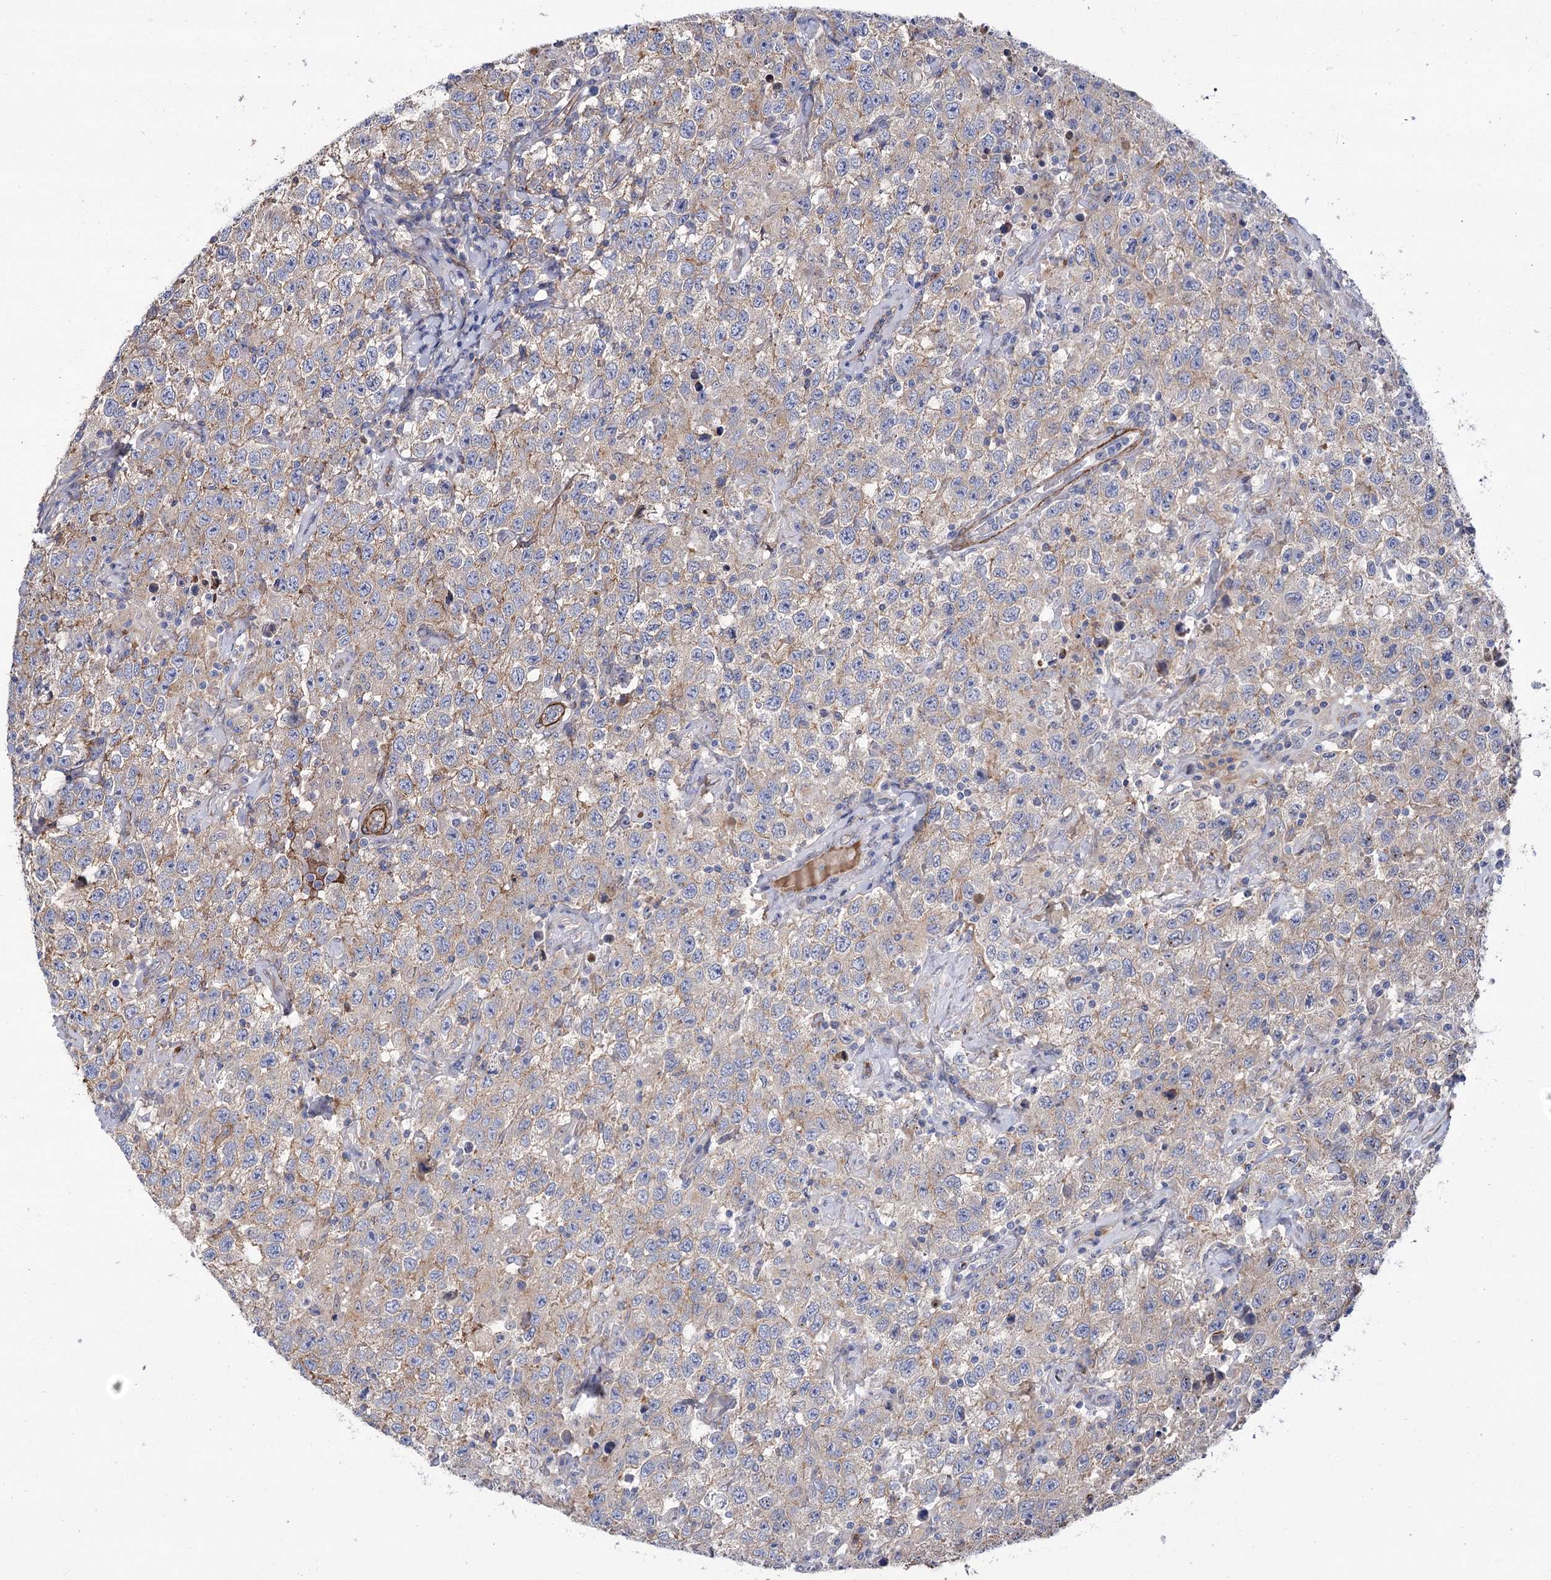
{"staining": {"intensity": "weak", "quantity": "<25%", "location": "cytoplasmic/membranous"}, "tissue": "testis cancer", "cell_type": "Tumor cells", "image_type": "cancer", "snomed": [{"axis": "morphology", "description": "Seminoma, NOS"}, {"axis": "topography", "description": "Testis"}], "caption": "Testis cancer was stained to show a protein in brown. There is no significant staining in tumor cells.", "gene": "WASHC3", "patient": {"sex": "male", "age": 41}}